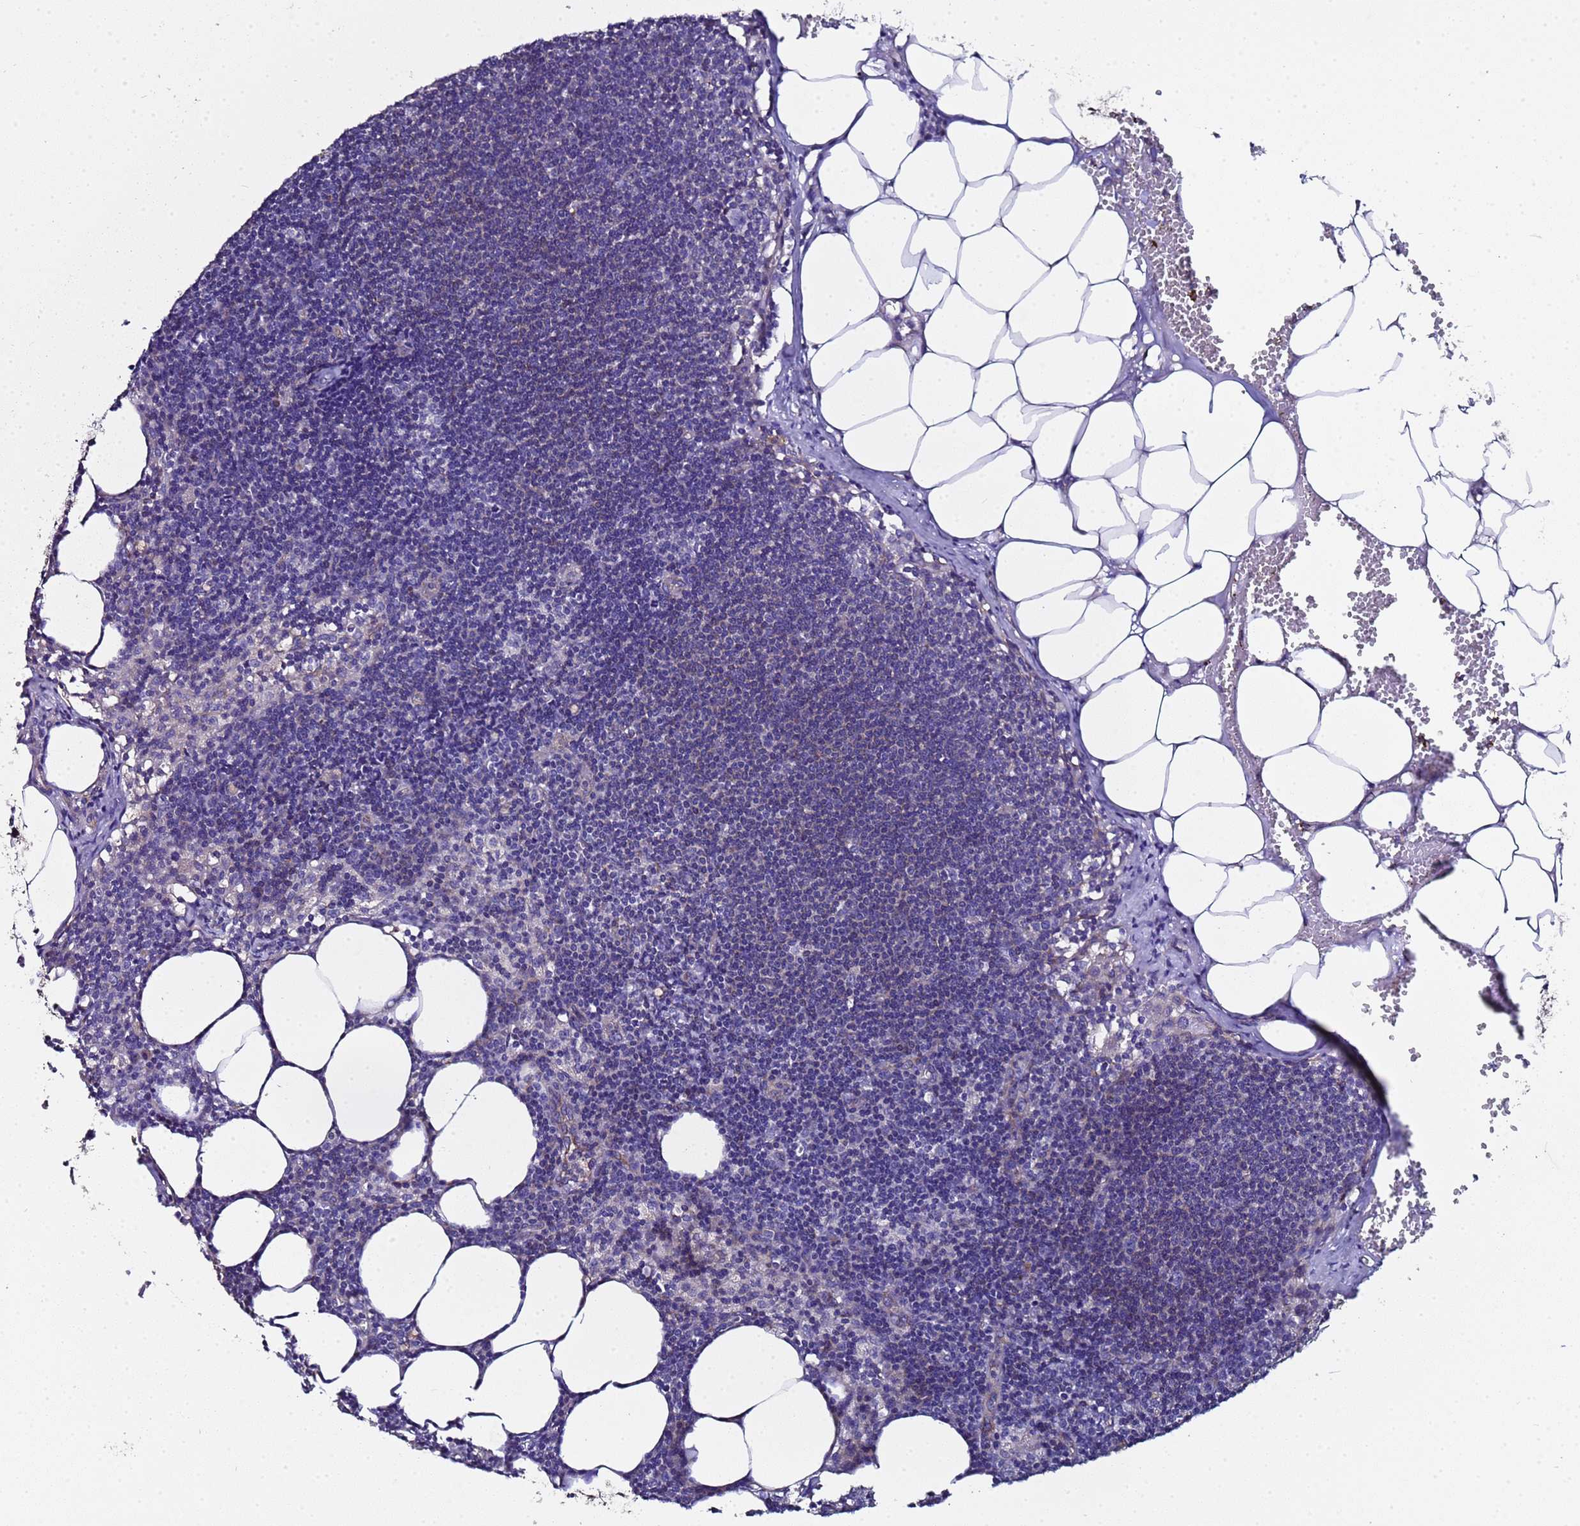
{"staining": {"intensity": "negative", "quantity": "none", "location": "none"}, "tissue": "lymph node", "cell_type": "Germinal center cells", "image_type": "normal", "snomed": [{"axis": "morphology", "description": "Normal tissue, NOS"}, {"axis": "topography", "description": "Lymph node"}], "caption": "DAB (3,3'-diaminobenzidine) immunohistochemical staining of normal human lymph node exhibits no significant expression in germinal center cells. Nuclei are stained in blue.", "gene": "MOCS1", "patient": {"sex": "female", "age": 30}}